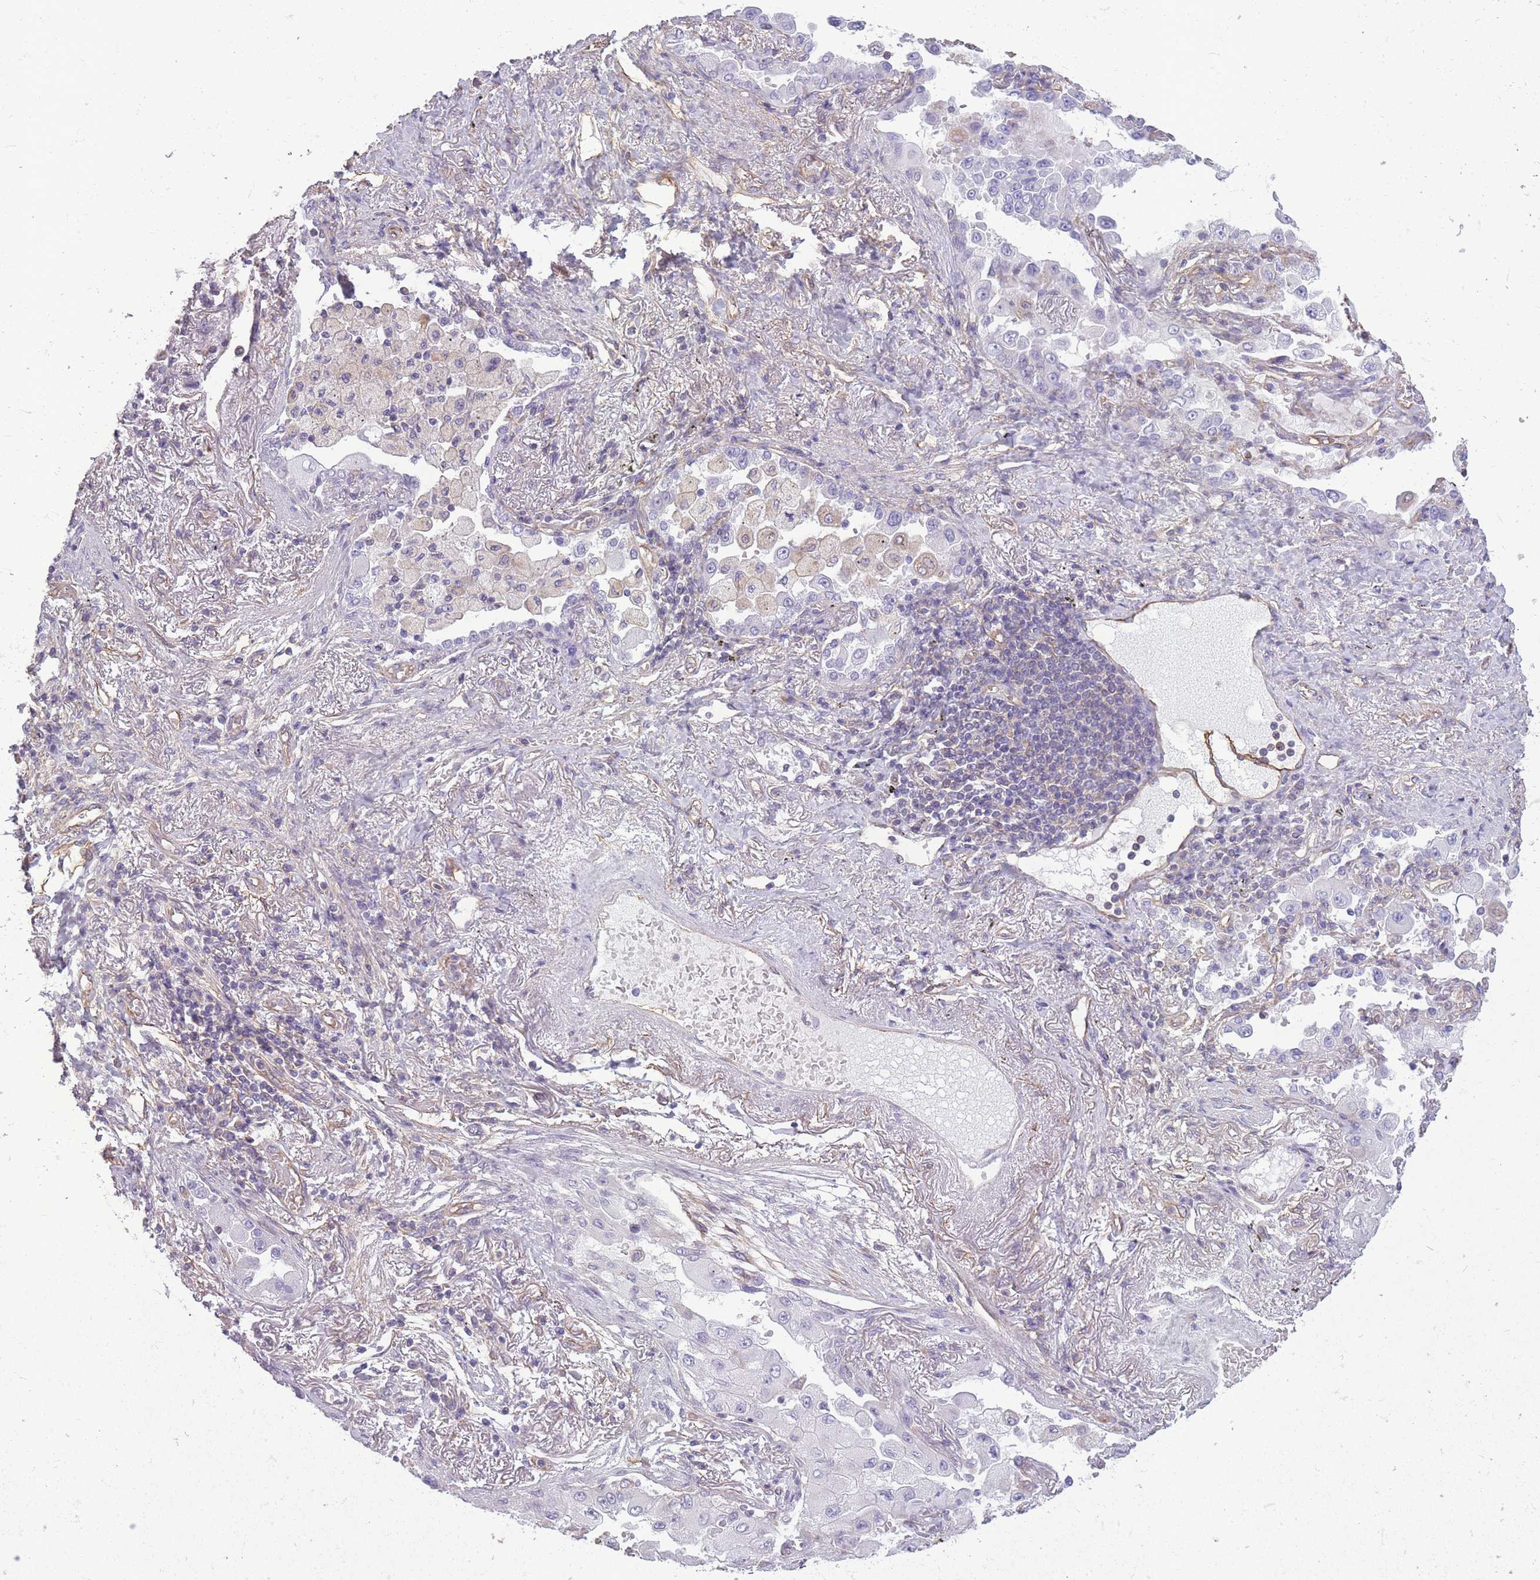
{"staining": {"intensity": "negative", "quantity": "none", "location": "none"}, "tissue": "lung cancer", "cell_type": "Tumor cells", "image_type": "cancer", "snomed": [{"axis": "morphology", "description": "Squamous cell carcinoma, NOS"}, {"axis": "topography", "description": "Lung"}], "caption": "Immunohistochemistry image of human squamous cell carcinoma (lung) stained for a protein (brown), which reveals no positivity in tumor cells.", "gene": "ADD1", "patient": {"sex": "male", "age": 74}}